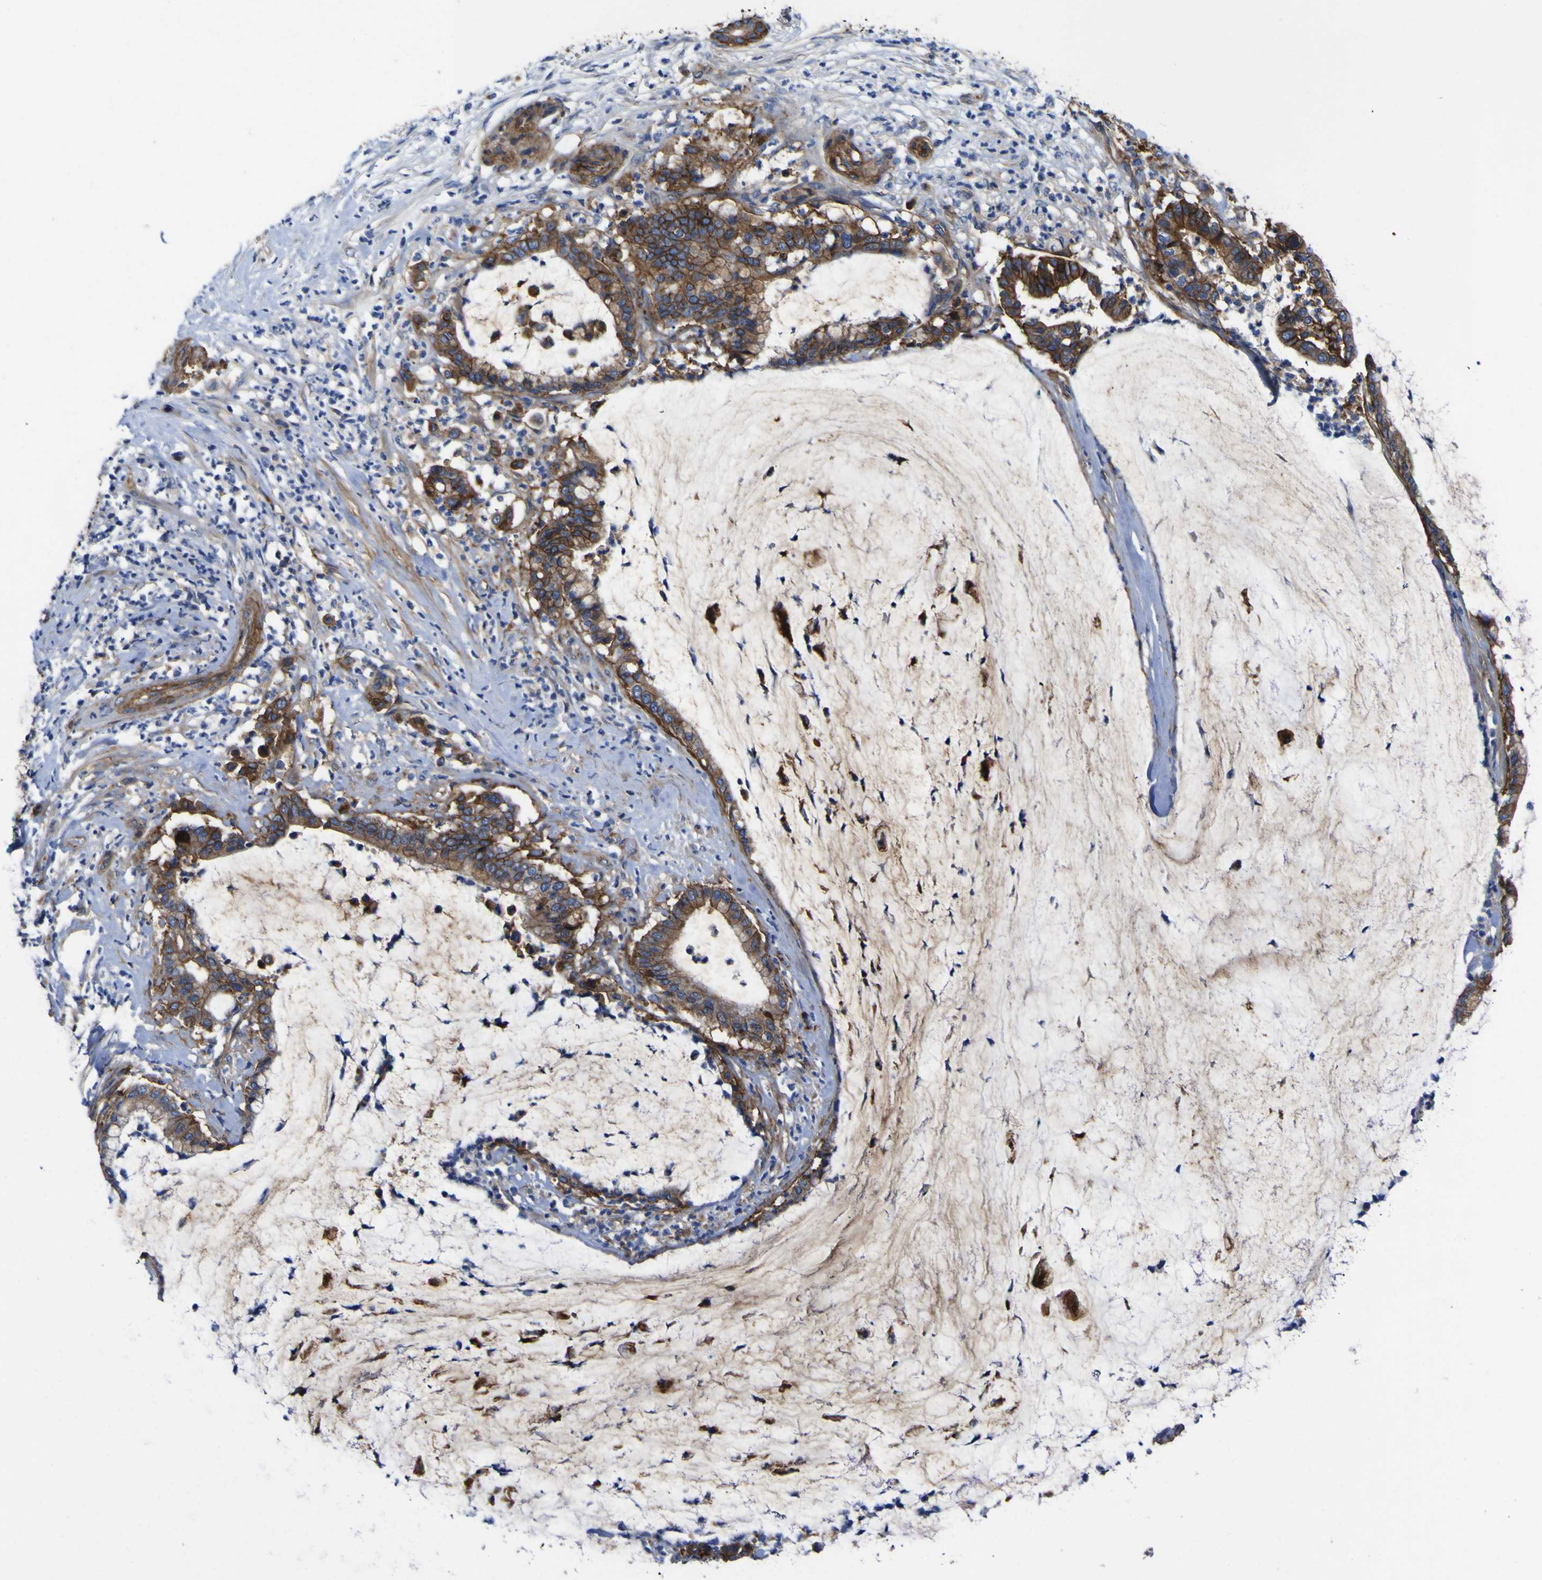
{"staining": {"intensity": "moderate", "quantity": "25%-75%", "location": "cytoplasmic/membranous"}, "tissue": "pancreatic cancer", "cell_type": "Tumor cells", "image_type": "cancer", "snomed": [{"axis": "morphology", "description": "Adenocarcinoma, NOS"}, {"axis": "topography", "description": "Pancreas"}], "caption": "Immunohistochemistry (DAB (3,3'-diaminobenzidine)) staining of adenocarcinoma (pancreatic) displays moderate cytoplasmic/membranous protein staining in approximately 25%-75% of tumor cells.", "gene": "CD151", "patient": {"sex": "male", "age": 41}}